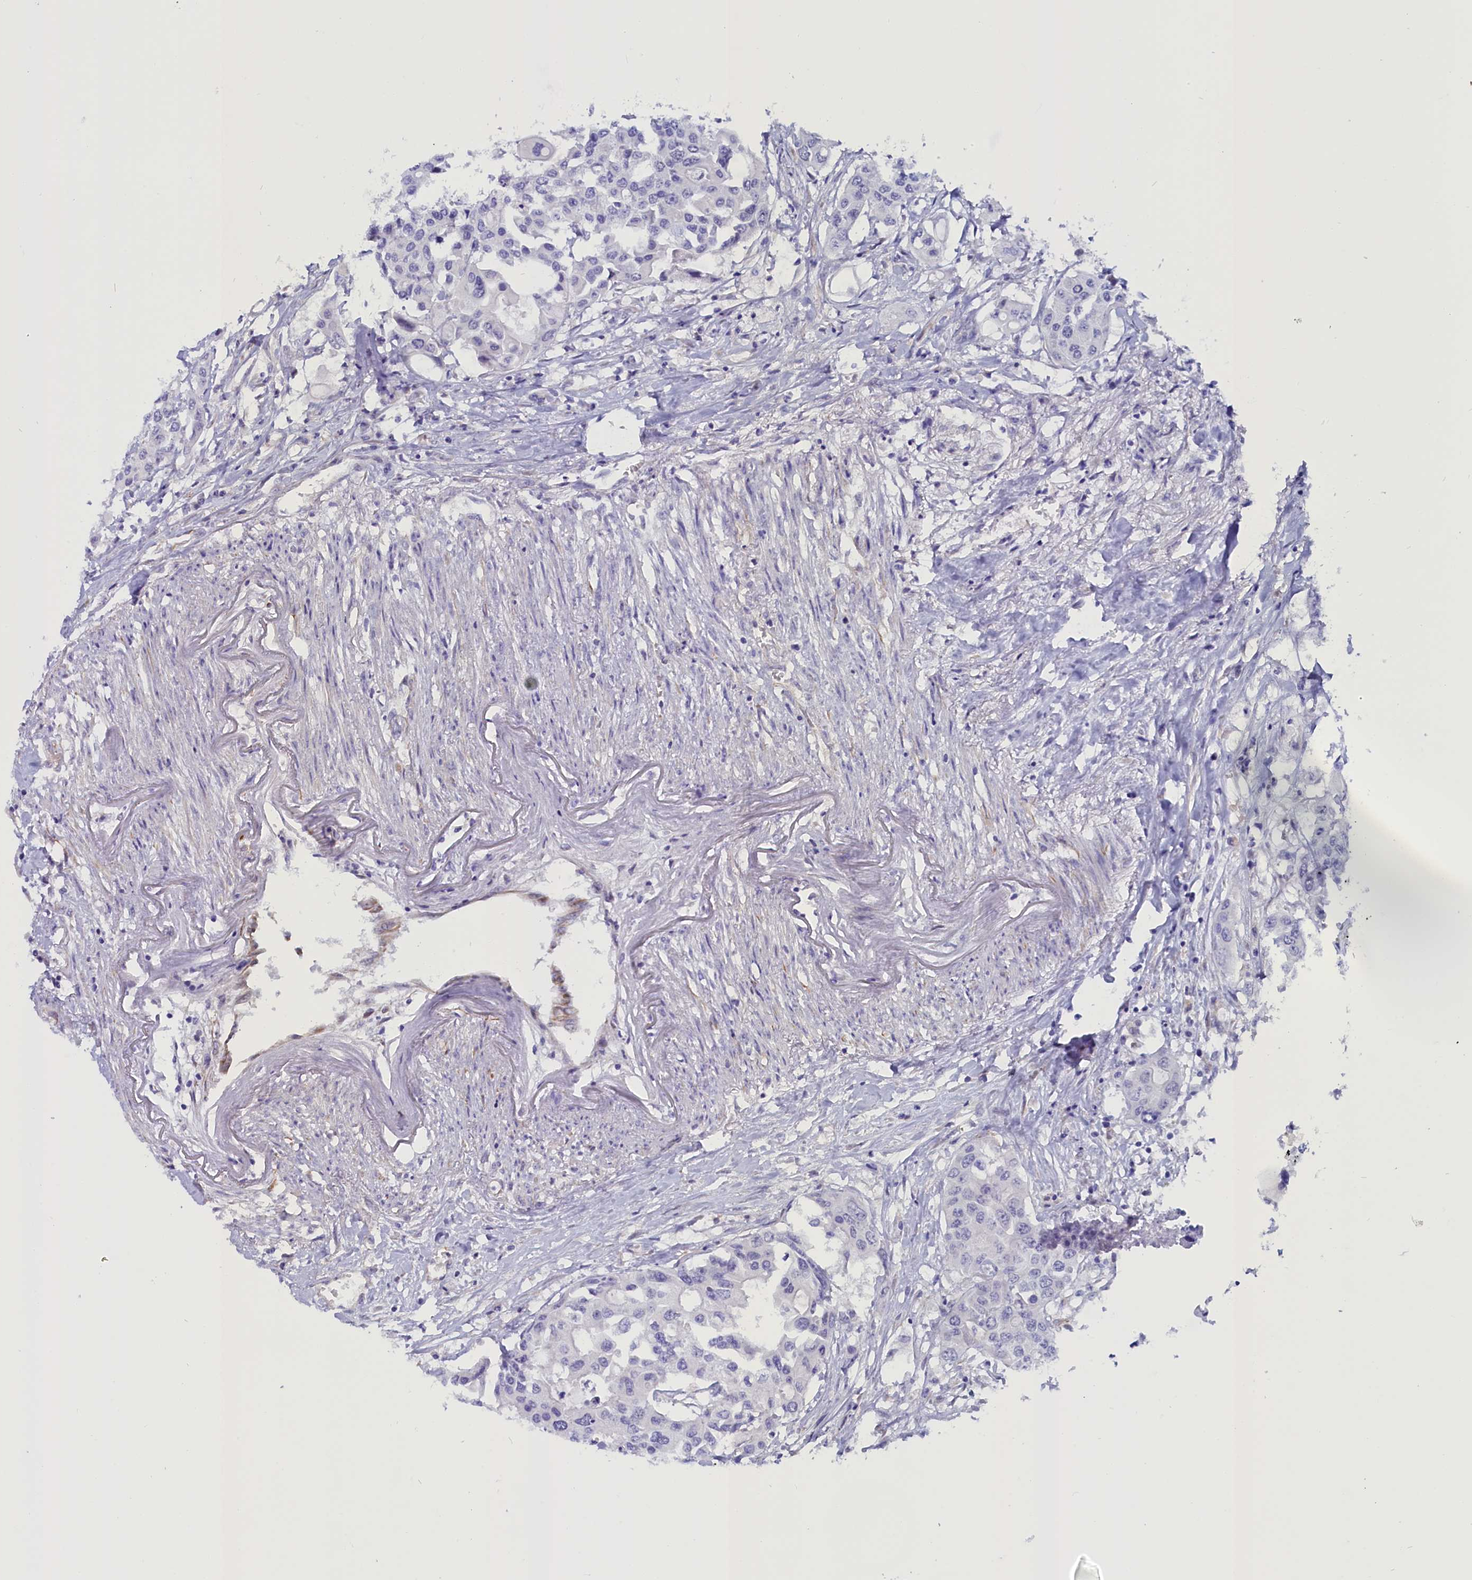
{"staining": {"intensity": "negative", "quantity": "none", "location": "none"}, "tissue": "colorectal cancer", "cell_type": "Tumor cells", "image_type": "cancer", "snomed": [{"axis": "morphology", "description": "Adenocarcinoma, NOS"}, {"axis": "topography", "description": "Colon"}], "caption": "Histopathology image shows no significant protein staining in tumor cells of colorectal cancer (adenocarcinoma). (Stains: DAB immunohistochemistry (IHC) with hematoxylin counter stain, Microscopy: brightfield microscopy at high magnification).", "gene": "PDILT", "patient": {"sex": "male", "age": 77}}